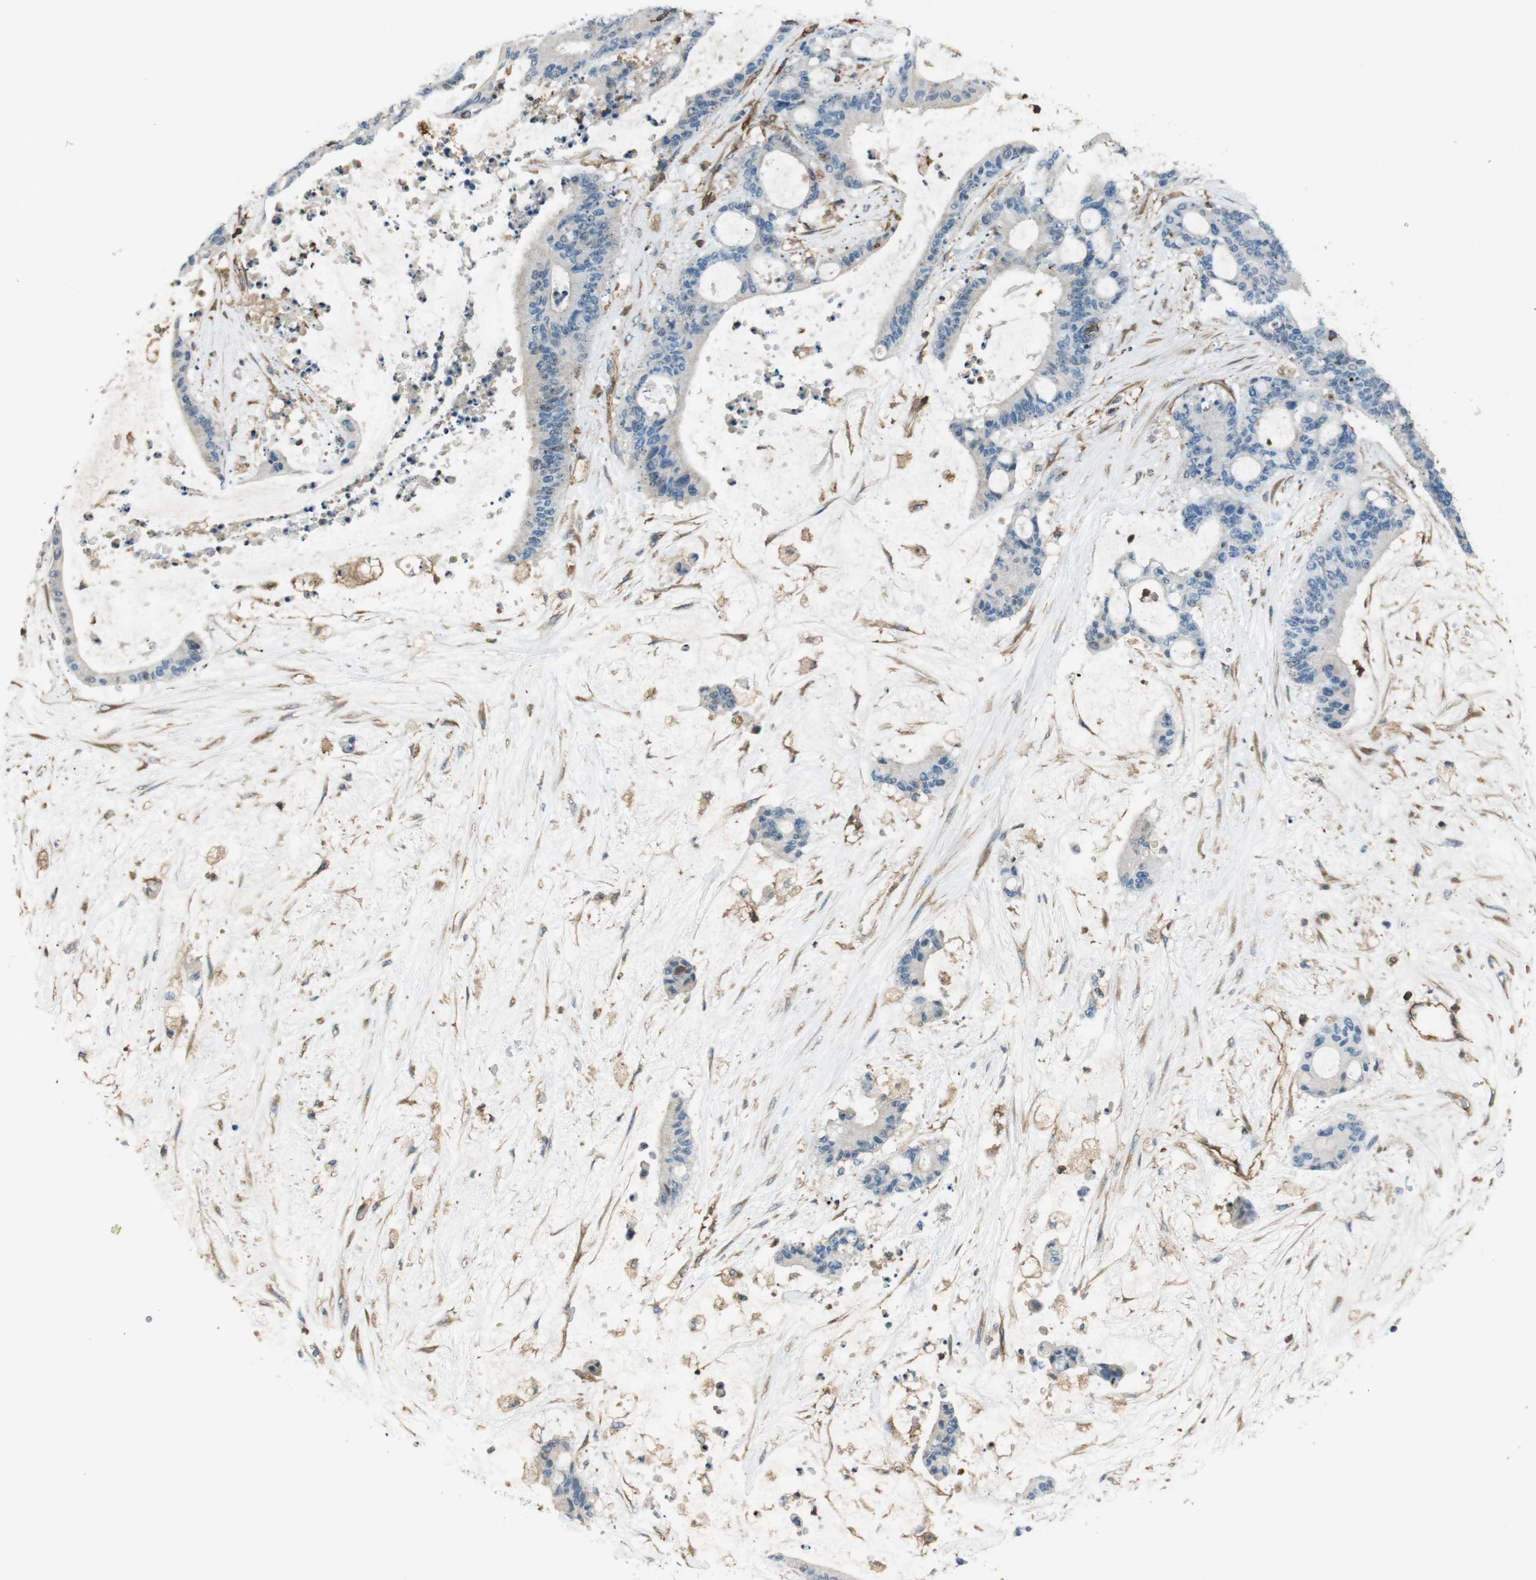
{"staining": {"intensity": "negative", "quantity": "none", "location": "none"}, "tissue": "liver cancer", "cell_type": "Tumor cells", "image_type": "cancer", "snomed": [{"axis": "morphology", "description": "Cholangiocarcinoma"}, {"axis": "topography", "description": "Liver"}], "caption": "Immunohistochemical staining of liver cholangiocarcinoma exhibits no significant positivity in tumor cells.", "gene": "FCAR", "patient": {"sex": "female", "age": 73}}